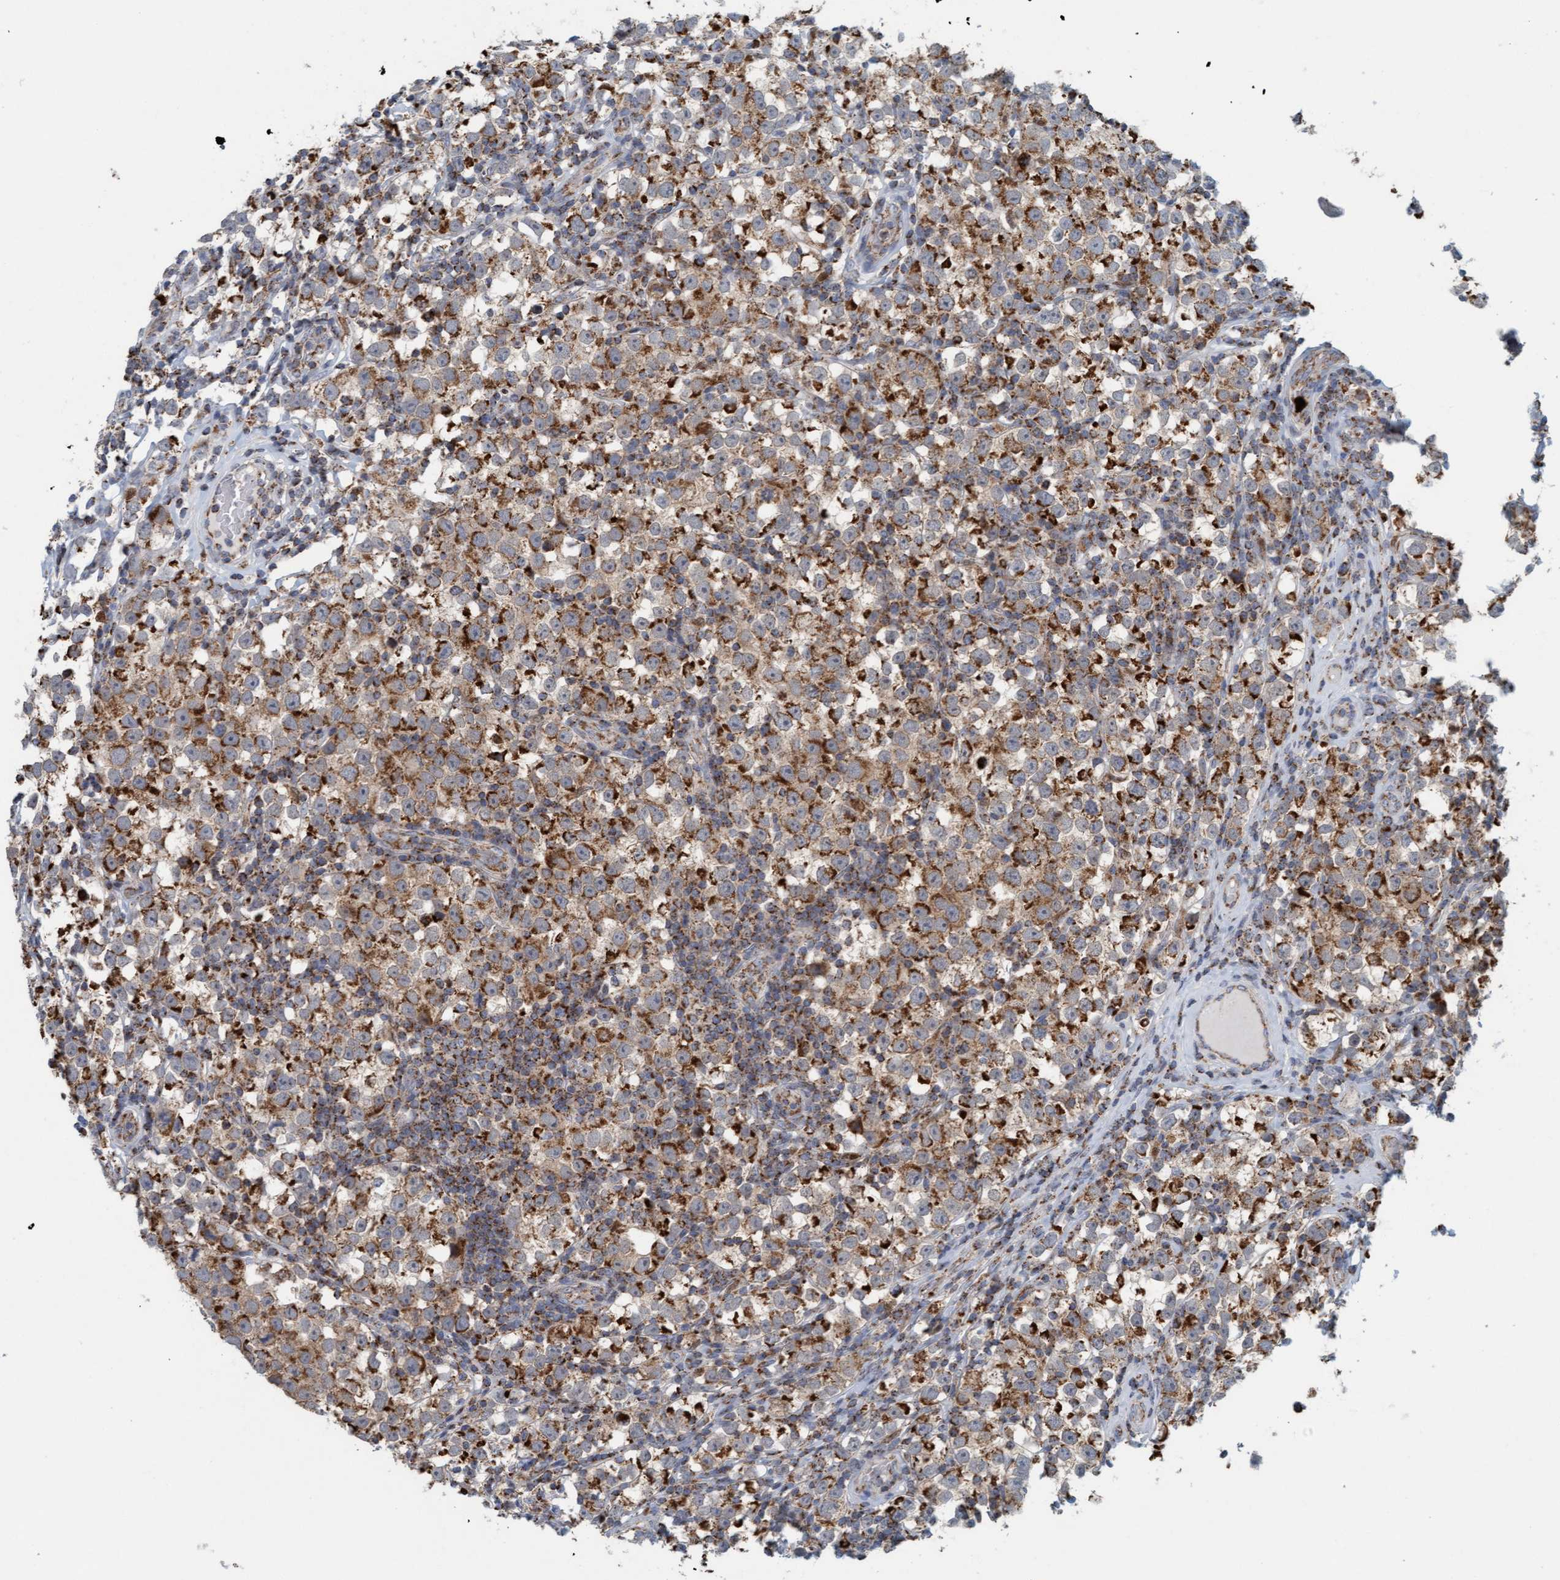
{"staining": {"intensity": "strong", "quantity": "25%-75%", "location": "cytoplasmic/membranous"}, "tissue": "testis cancer", "cell_type": "Tumor cells", "image_type": "cancer", "snomed": [{"axis": "morphology", "description": "Normal tissue, NOS"}, {"axis": "morphology", "description": "Seminoma, NOS"}, {"axis": "topography", "description": "Testis"}], "caption": "IHC photomicrograph of testis seminoma stained for a protein (brown), which reveals high levels of strong cytoplasmic/membranous positivity in approximately 25%-75% of tumor cells.", "gene": "B9D1", "patient": {"sex": "male", "age": 43}}